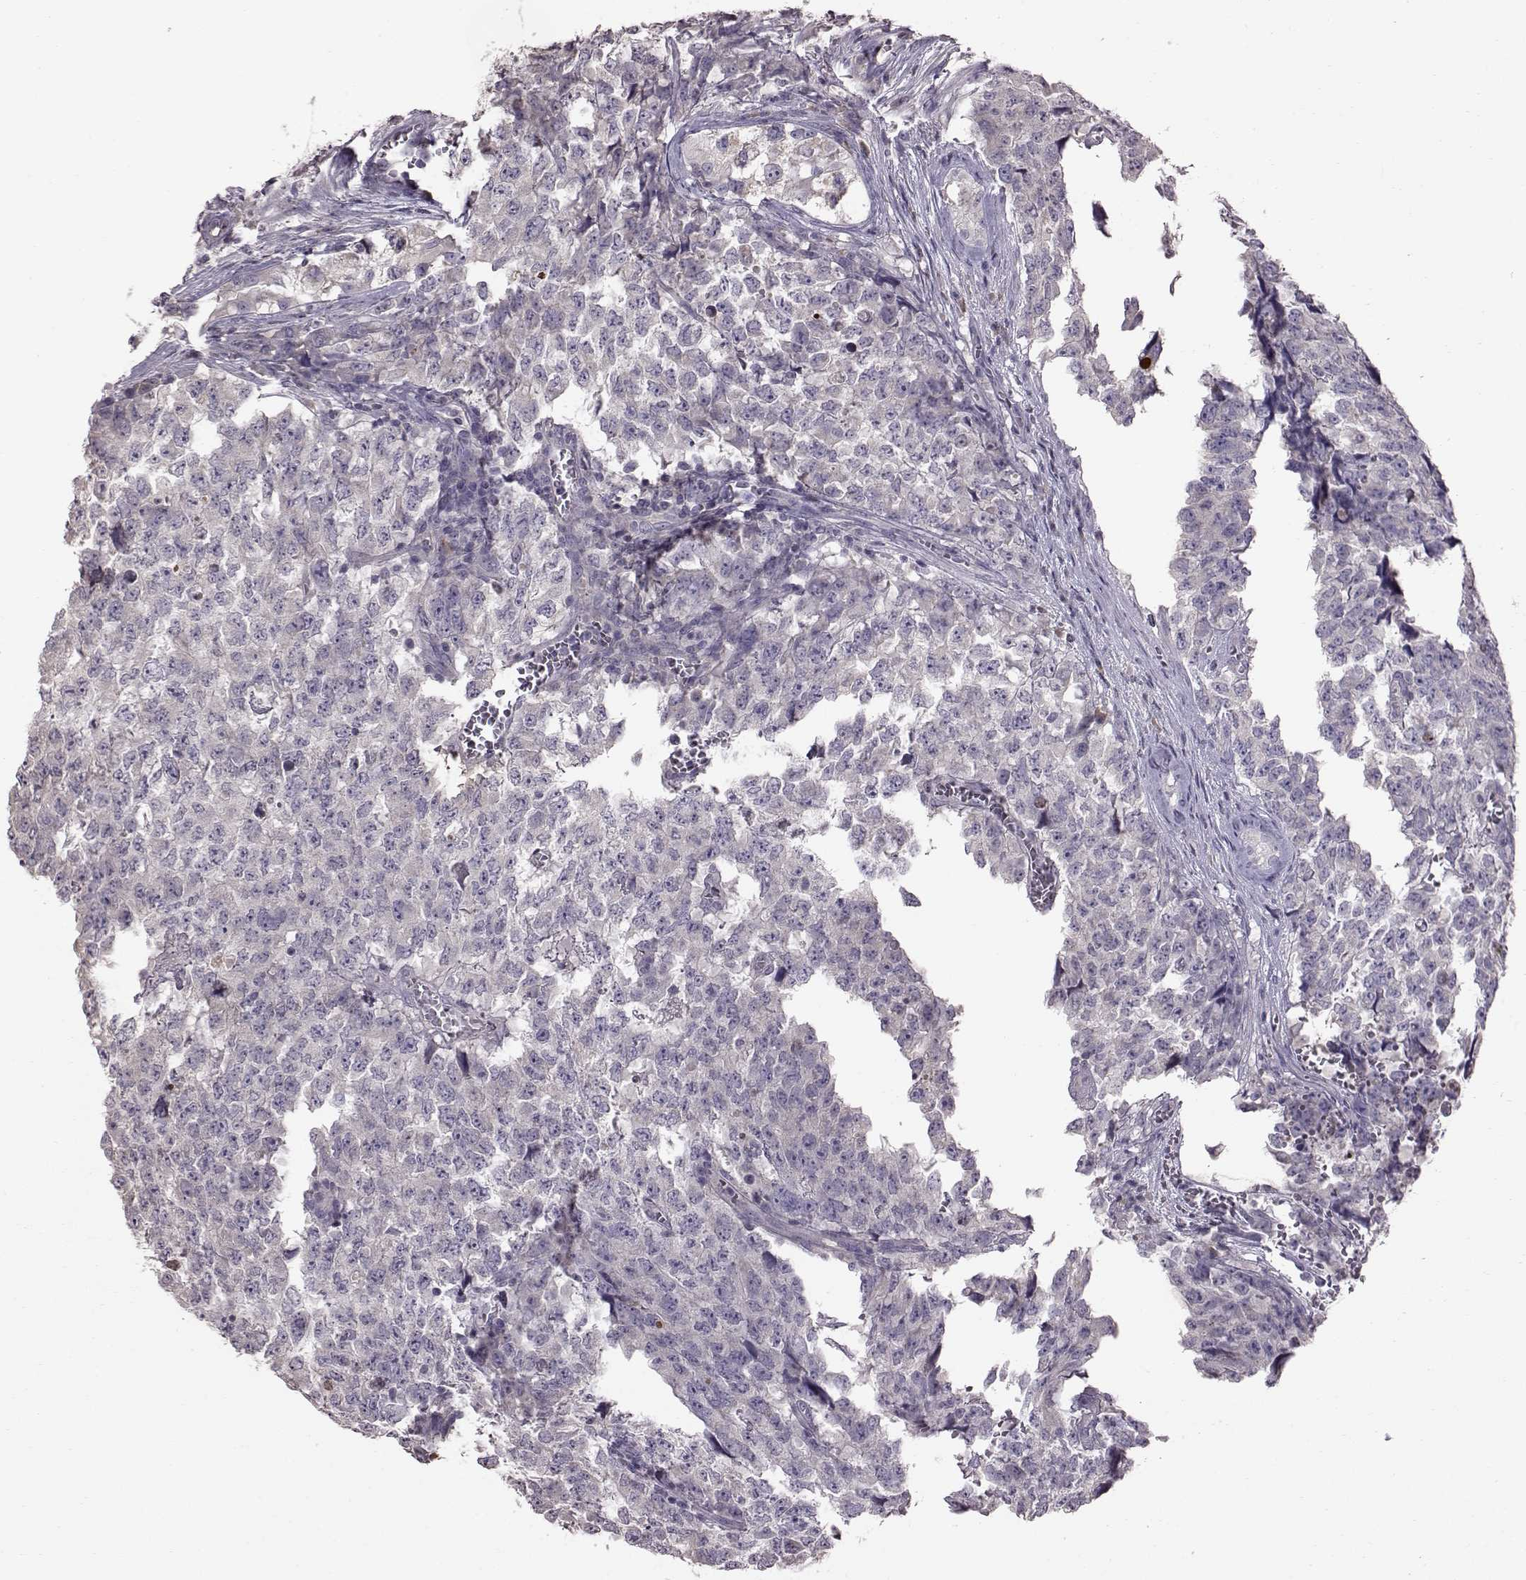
{"staining": {"intensity": "negative", "quantity": "none", "location": "none"}, "tissue": "testis cancer", "cell_type": "Tumor cells", "image_type": "cancer", "snomed": [{"axis": "morphology", "description": "Carcinoma, Embryonal, NOS"}, {"axis": "topography", "description": "Testis"}], "caption": "There is no significant expression in tumor cells of testis embryonal carcinoma. (Brightfield microscopy of DAB immunohistochemistry (IHC) at high magnification).", "gene": "ADGRG2", "patient": {"sex": "male", "age": 23}}